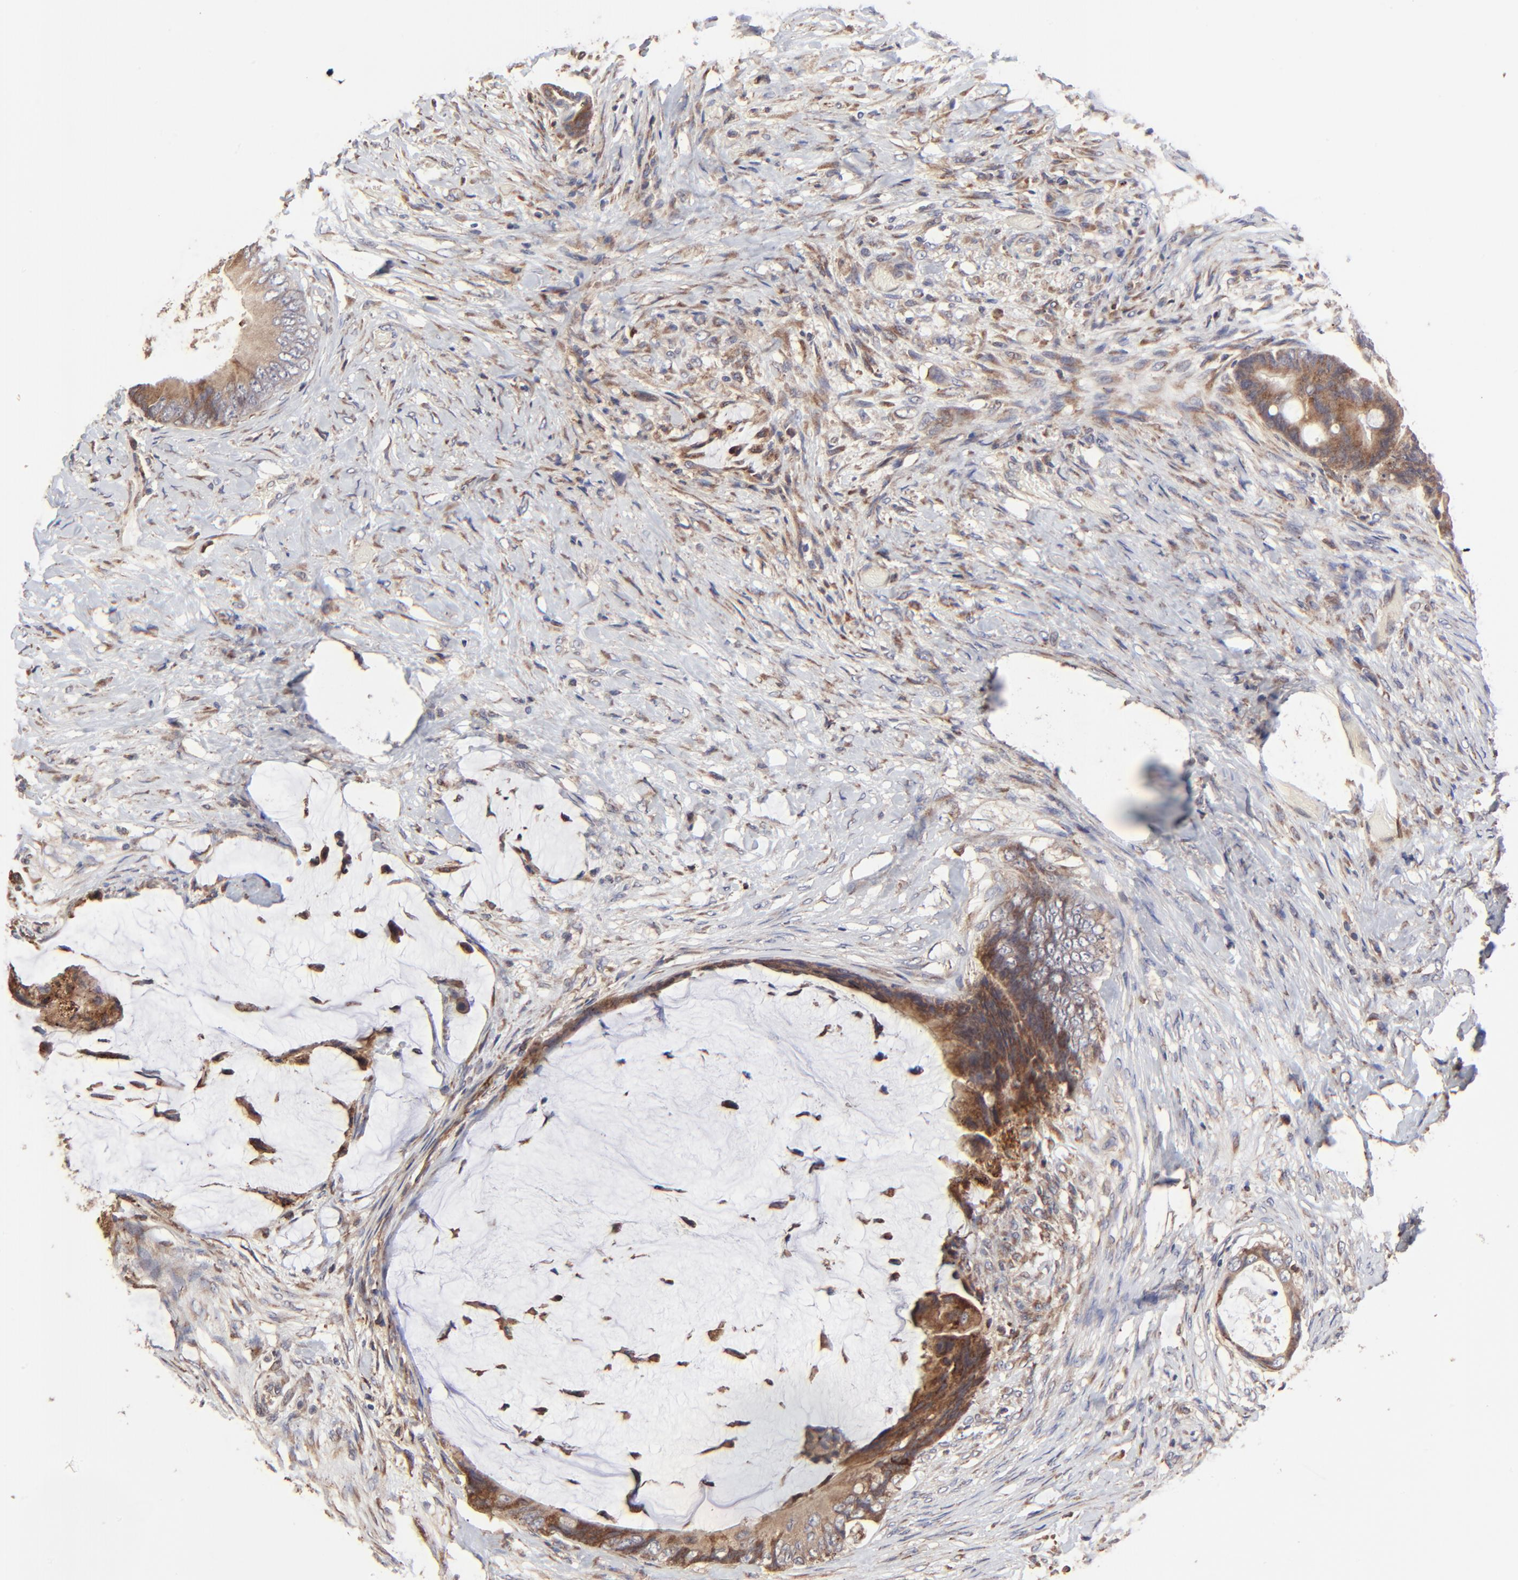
{"staining": {"intensity": "moderate", "quantity": ">75%", "location": "cytoplasmic/membranous"}, "tissue": "colorectal cancer", "cell_type": "Tumor cells", "image_type": "cancer", "snomed": [{"axis": "morphology", "description": "Normal tissue, NOS"}, {"axis": "morphology", "description": "Adenocarcinoma, NOS"}, {"axis": "topography", "description": "Rectum"}, {"axis": "topography", "description": "Peripheral nerve tissue"}], "caption": "A micrograph of human colorectal adenocarcinoma stained for a protein exhibits moderate cytoplasmic/membranous brown staining in tumor cells. (IHC, brightfield microscopy, high magnification).", "gene": "ELP2", "patient": {"sex": "female", "age": 77}}